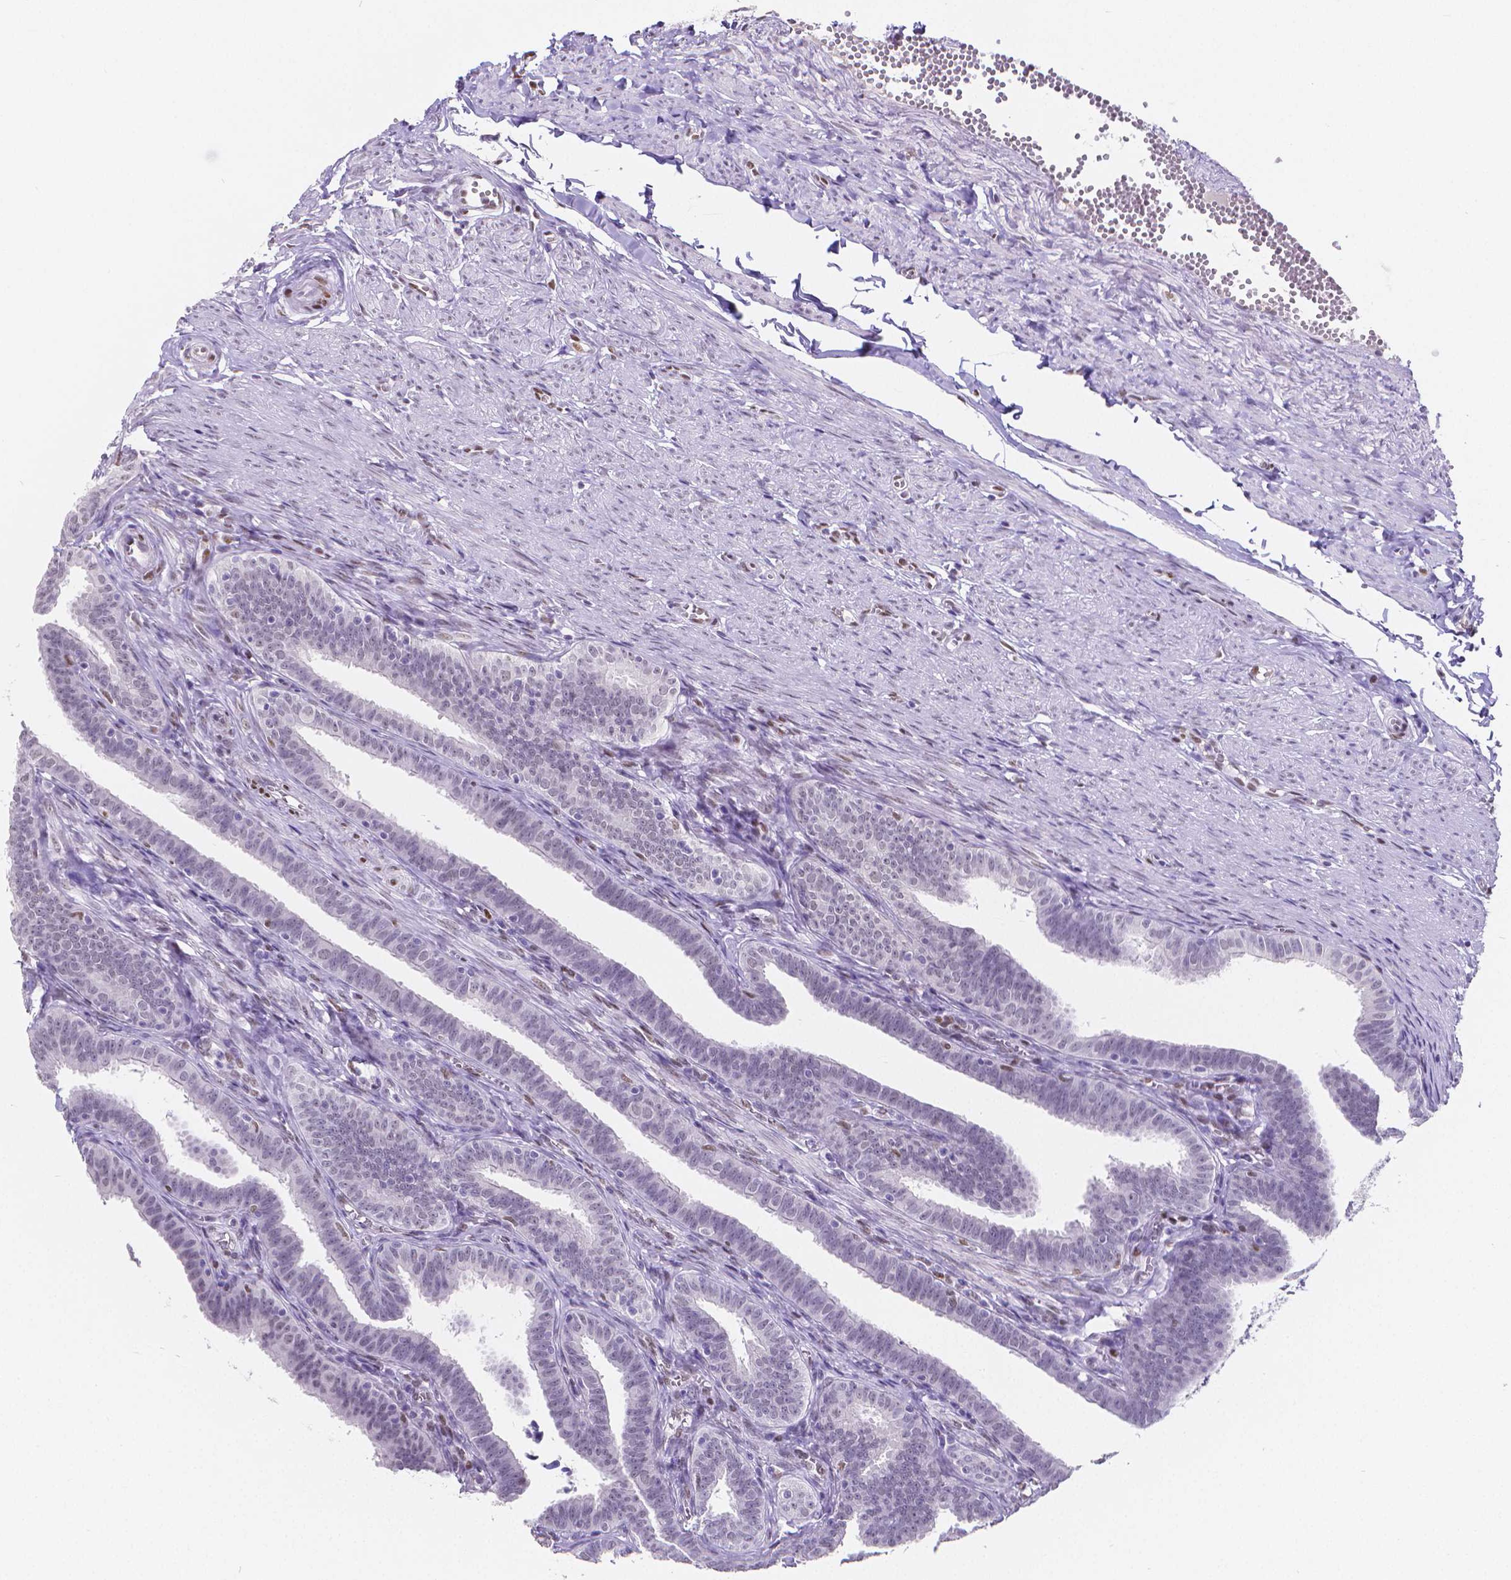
{"staining": {"intensity": "negative", "quantity": "none", "location": "none"}, "tissue": "fallopian tube", "cell_type": "Glandular cells", "image_type": "normal", "snomed": [{"axis": "morphology", "description": "Normal tissue, NOS"}, {"axis": "topography", "description": "Fallopian tube"}], "caption": "Human fallopian tube stained for a protein using IHC reveals no expression in glandular cells.", "gene": "MEF2C", "patient": {"sex": "female", "age": 25}}